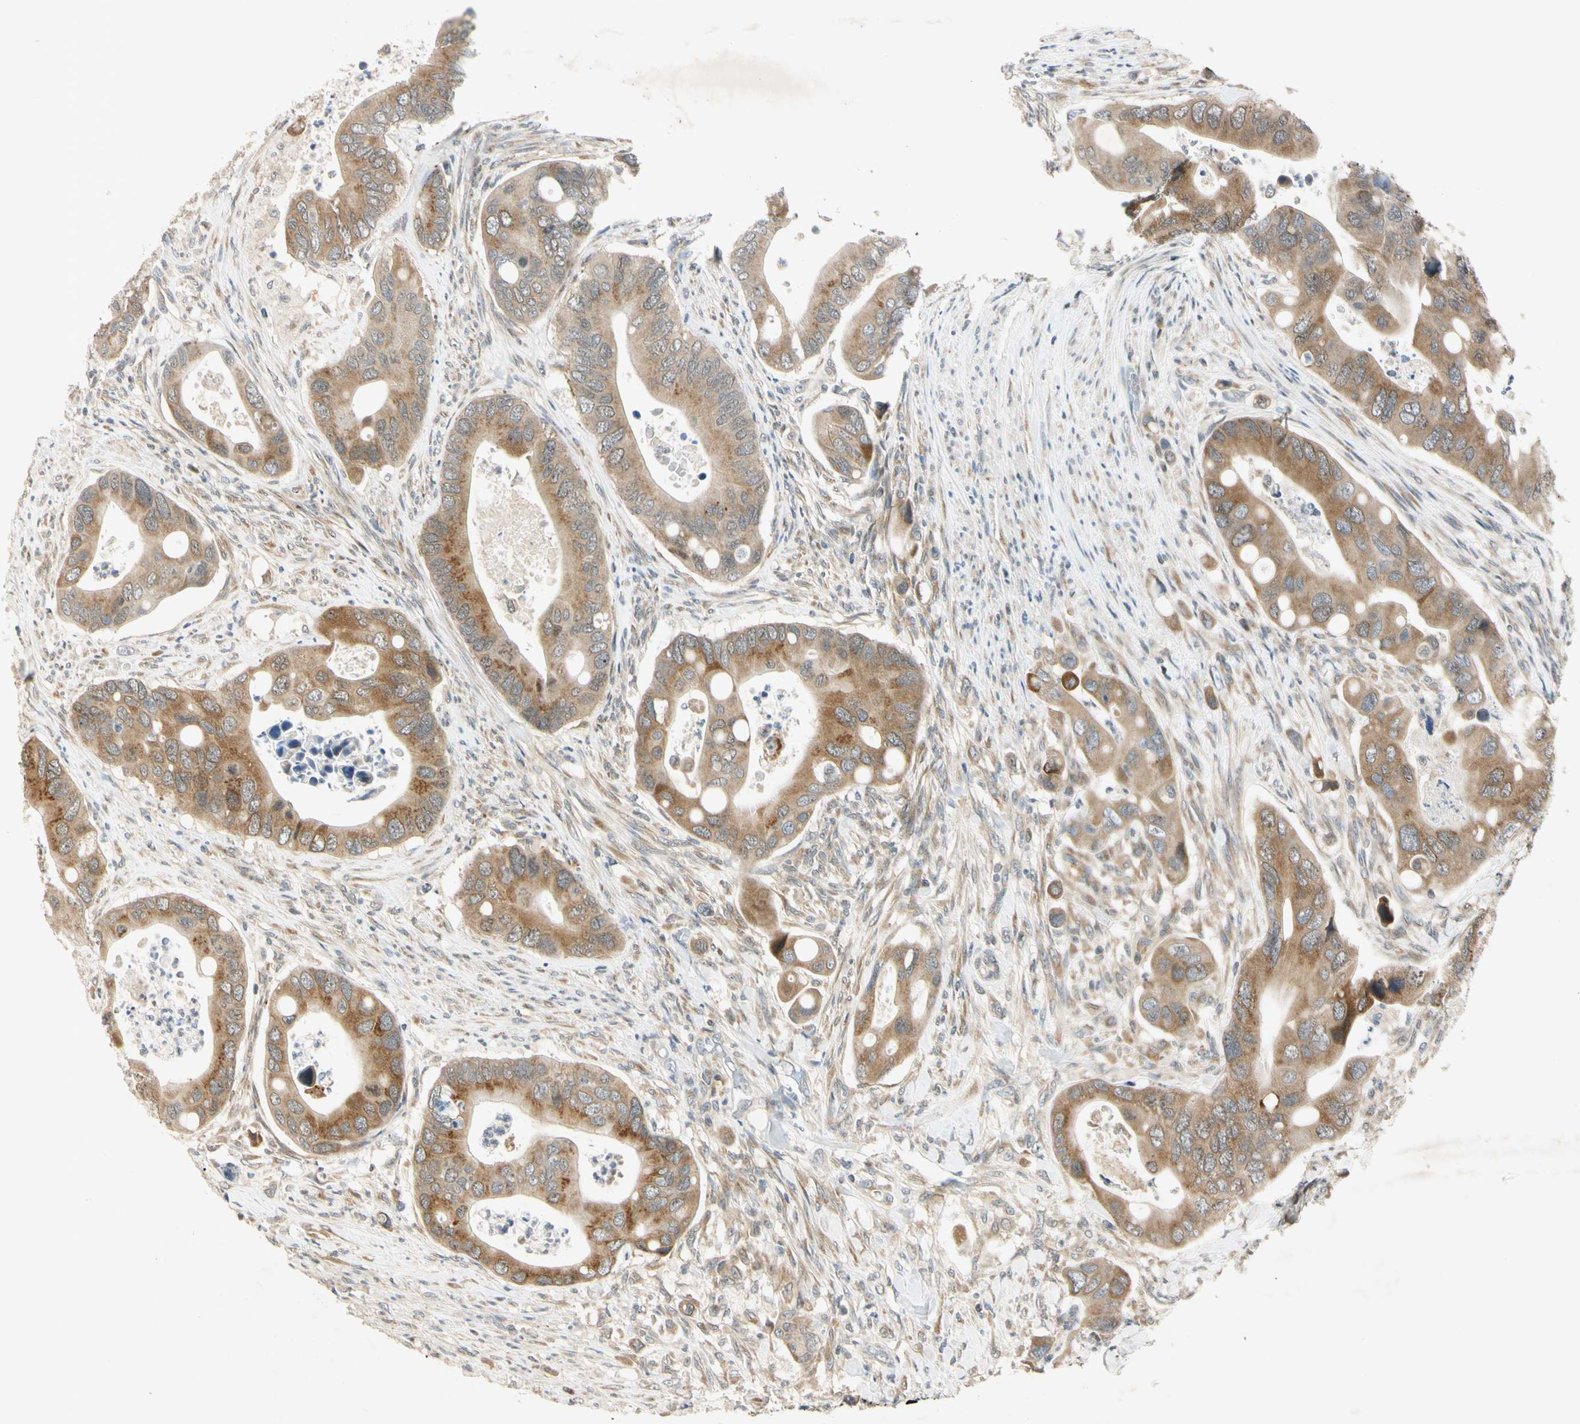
{"staining": {"intensity": "moderate", "quantity": ">75%", "location": "cytoplasmic/membranous"}, "tissue": "colorectal cancer", "cell_type": "Tumor cells", "image_type": "cancer", "snomed": [{"axis": "morphology", "description": "Adenocarcinoma, NOS"}, {"axis": "topography", "description": "Rectum"}], "caption": "Colorectal cancer (adenocarcinoma) stained for a protein (brown) shows moderate cytoplasmic/membranous positive positivity in approximately >75% of tumor cells.", "gene": "RPS6KB2", "patient": {"sex": "female", "age": 57}}